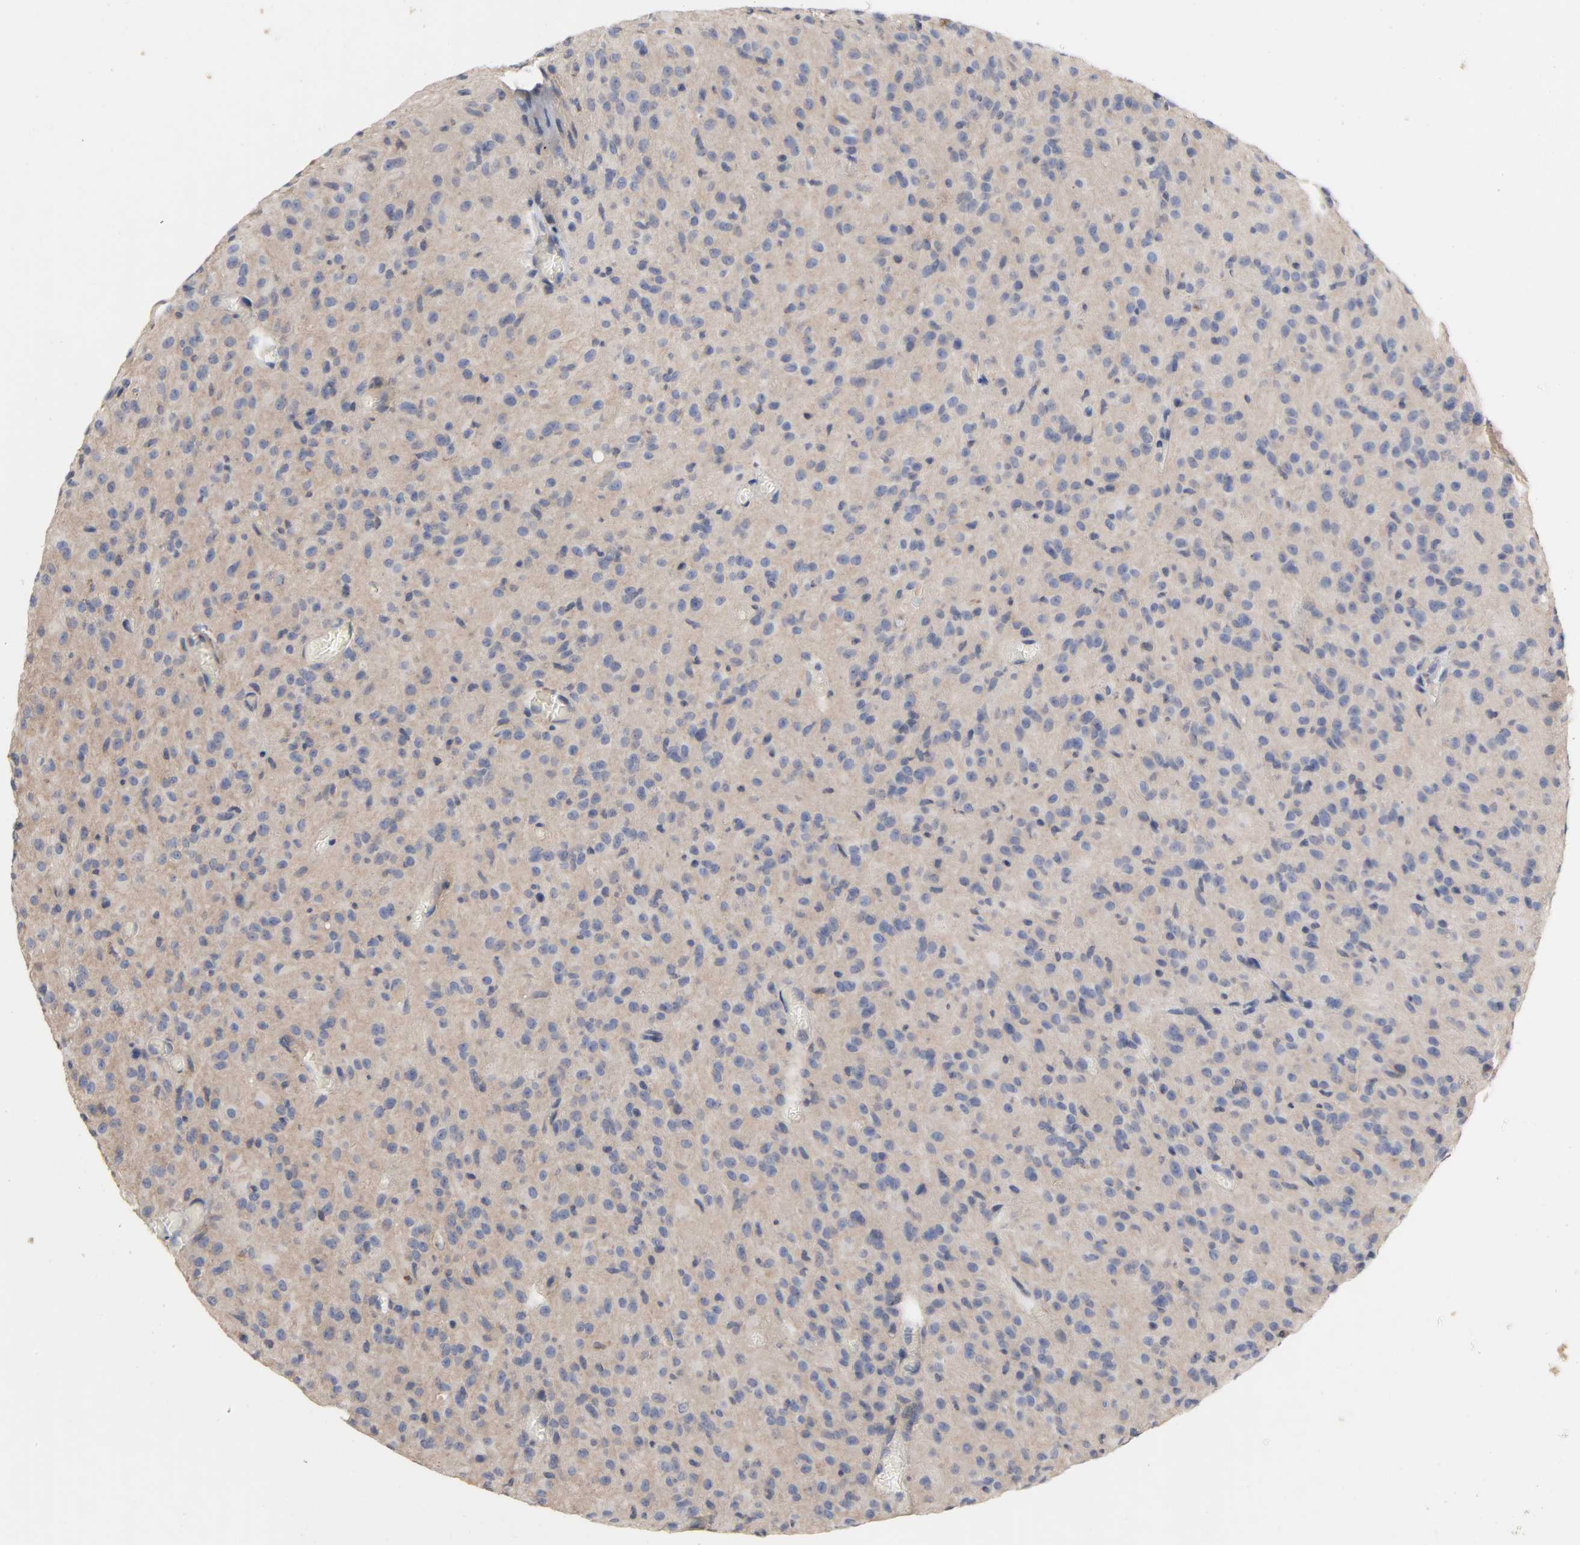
{"staining": {"intensity": "negative", "quantity": "none", "location": "none"}, "tissue": "glioma", "cell_type": "Tumor cells", "image_type": "cancer", "snomed": [{"axis": "morphology", "description": "Glioma, malignant, High grade"}, {"axis": "topography", "description": "Brain"}], "caption": "There is no significant staining in tumor cells of malignant high-grade glioma. (DAB (3,3'-diaminobenzidine) immunohistochemistry with hematoxylin counter stain).", "gene": "CCDC134", "patient": {"sex": "female", "age": 59}}